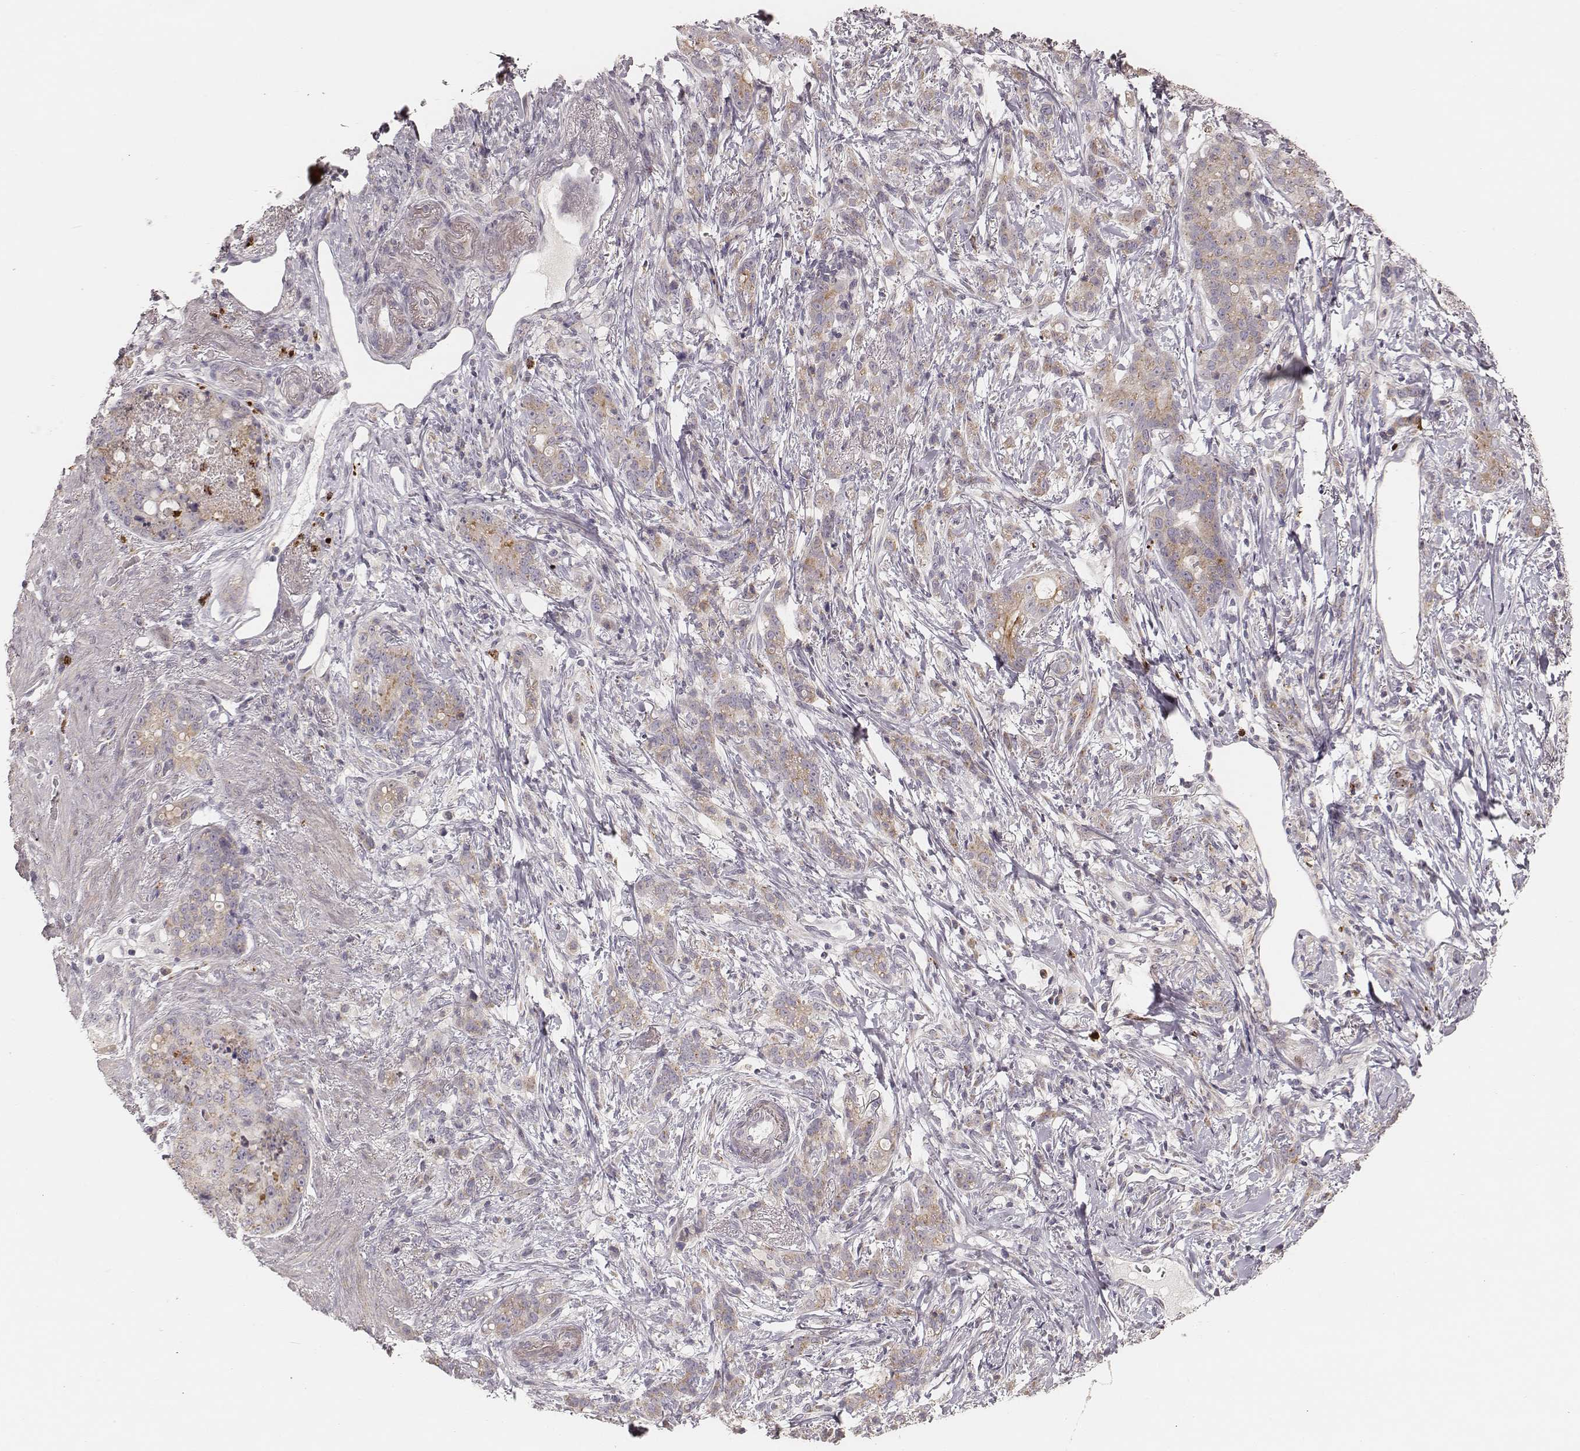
{"staining": {"intensity": "weak", "quantity": ">75%", "location": "cytoplasmic/membranous"}, "tissue": "stomach cancer", "cell_type": "Tumor cells", "image_type": "cancer", "snomed": [{"axis": "morphology", "description": "Adenocarcinoma, NOS"}, {"axis": "topography", "description": "Stomach, lower"}], "caption": "Immunohistochemical staining of stomach cancer shows weak cytoplasmic/membranous protein staining in about >75% of tumor cells.", "gene": "ABCA7", "patient": {"sex": "male", "age": 88}}